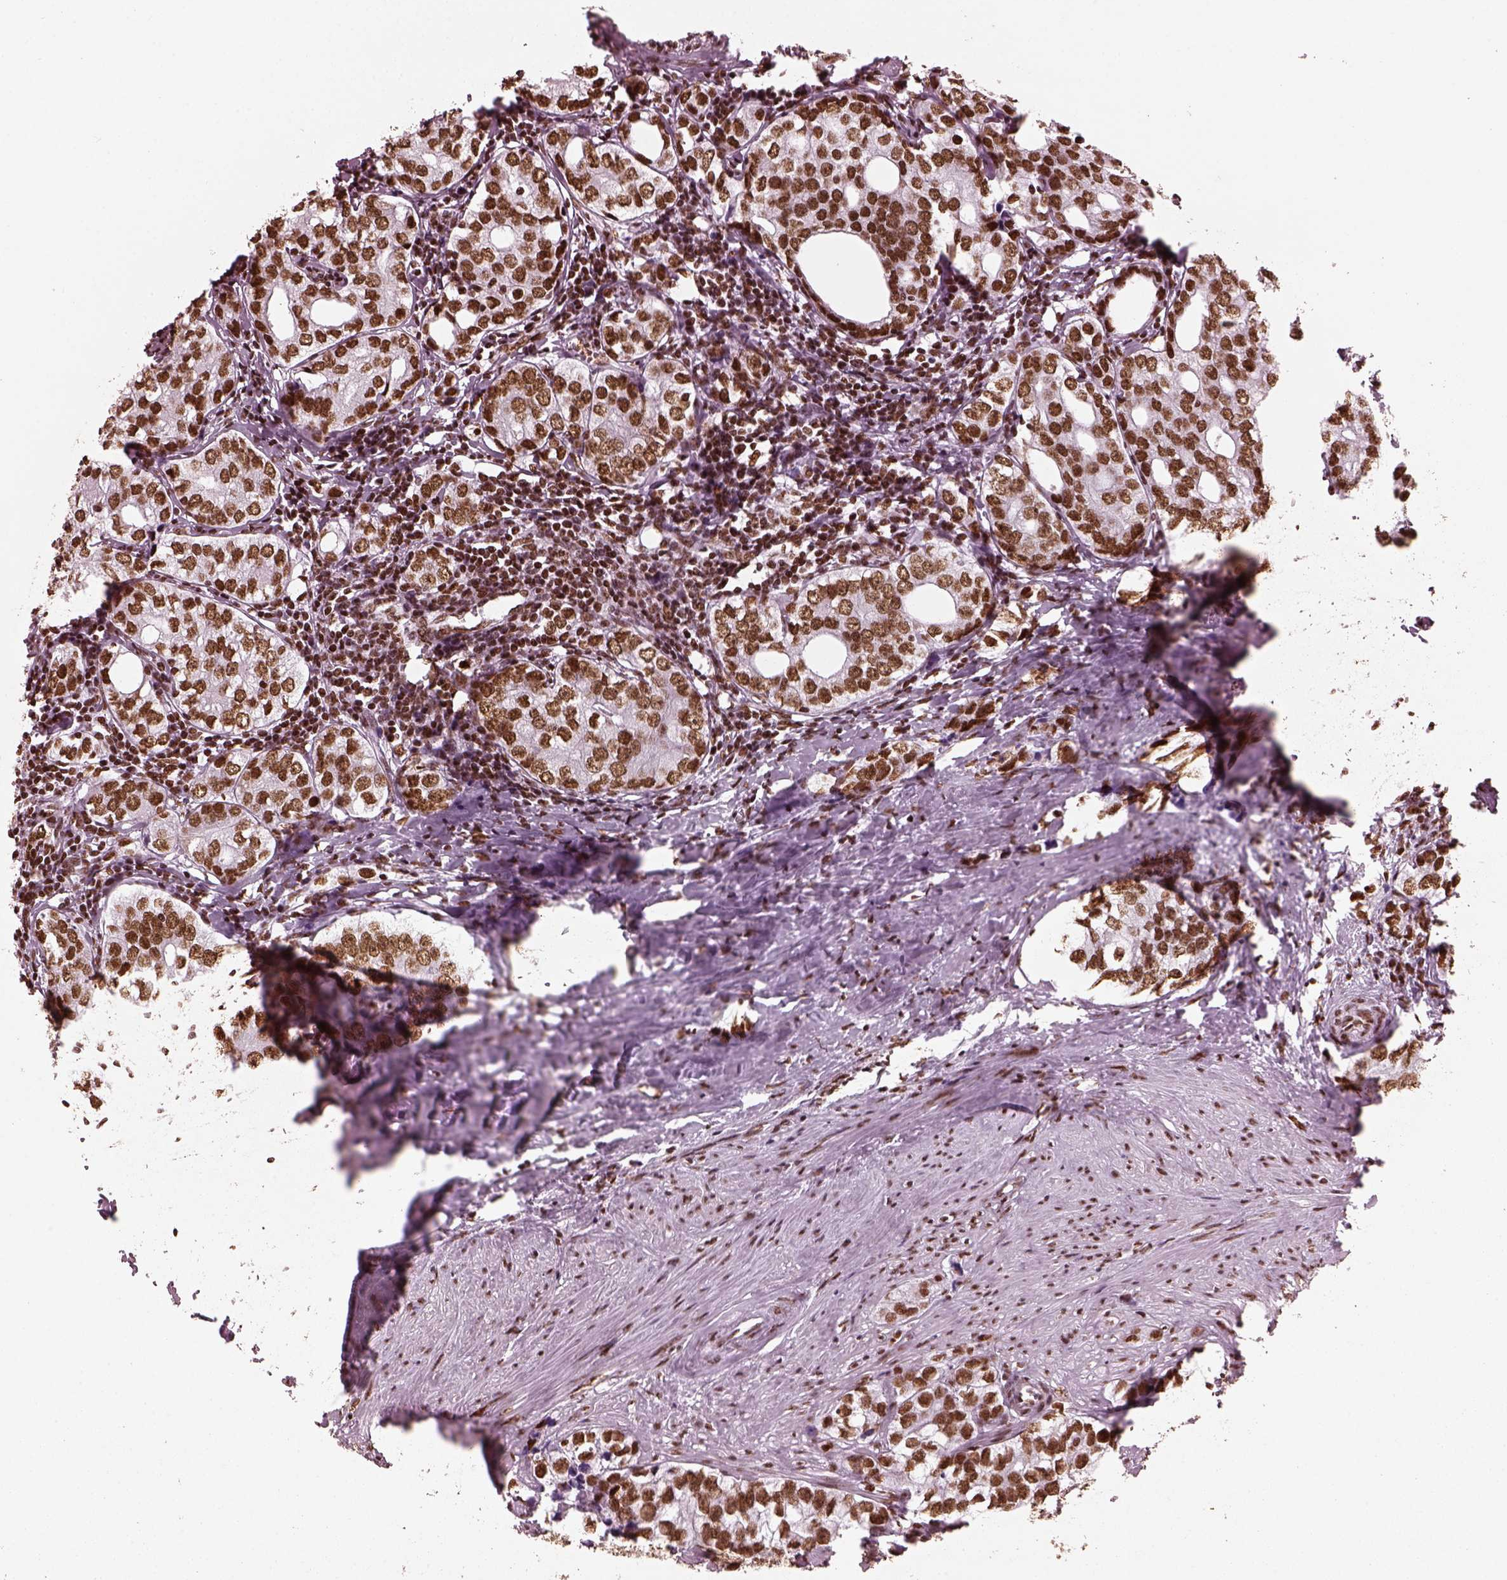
{"staining": {"intensity": "moderate", "quantity": ">75%", "location": "nuclear"}, "tissue": "prostate cancer", "cell_type": "Tumor cells", "image_type": "cancer", "snomed": [{"axis": "morphology", "description": "Adenocarcinoma, NOS"}, {"axis": "topography", "description": "Prostate and seminal vesicle, NOS"}], "caption": "Moderate nuclear protein staining is identified in about >75% of tumor cells in prostate cancer (adenocarcinoma).", "gene": "CBFA2T3", "patient": {"sex": "male", "age": 63}}